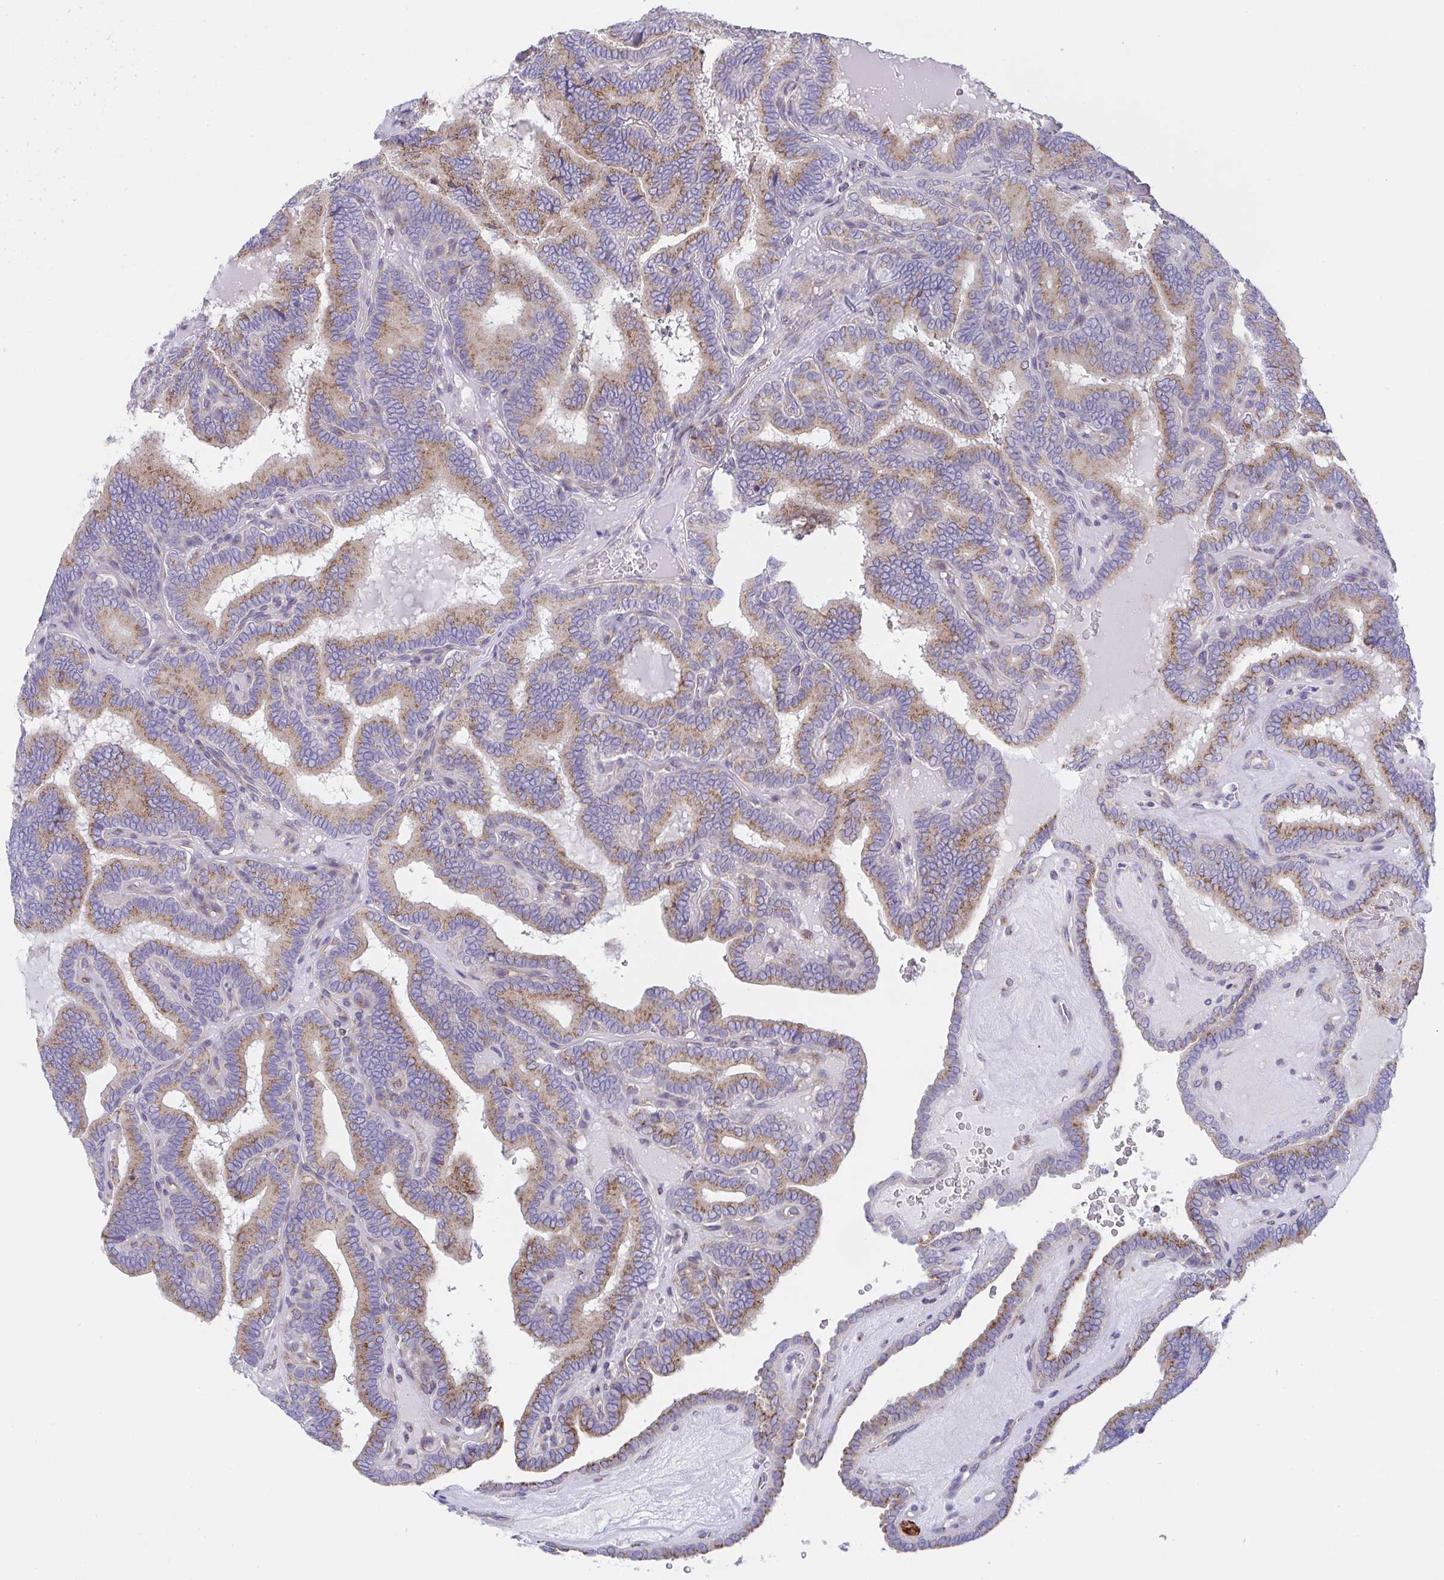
{"staining": {"intensity": "moderate", "quantity": "25%-75%", "location": "cytoplasmic/membranous"}, "tissue": "thyroid cancer", "cell_type": "Tumor cells", "image_type": "cancer", "snomed": [{"axis": "morphology", "description": "Papillary adenocarcinoma, NOS"}, {"axis": "topography", "description": "Thyroid gland"}], "caption": "This is an image of immunohistochemistry (IHC) staining of papillary adenocarcinoma (thyroid), which shows moderate expression in the cytoplasmic/membranous of tumor cells.", "gene": "MIA3", "patient": {"sex": "female", "age": 21}}